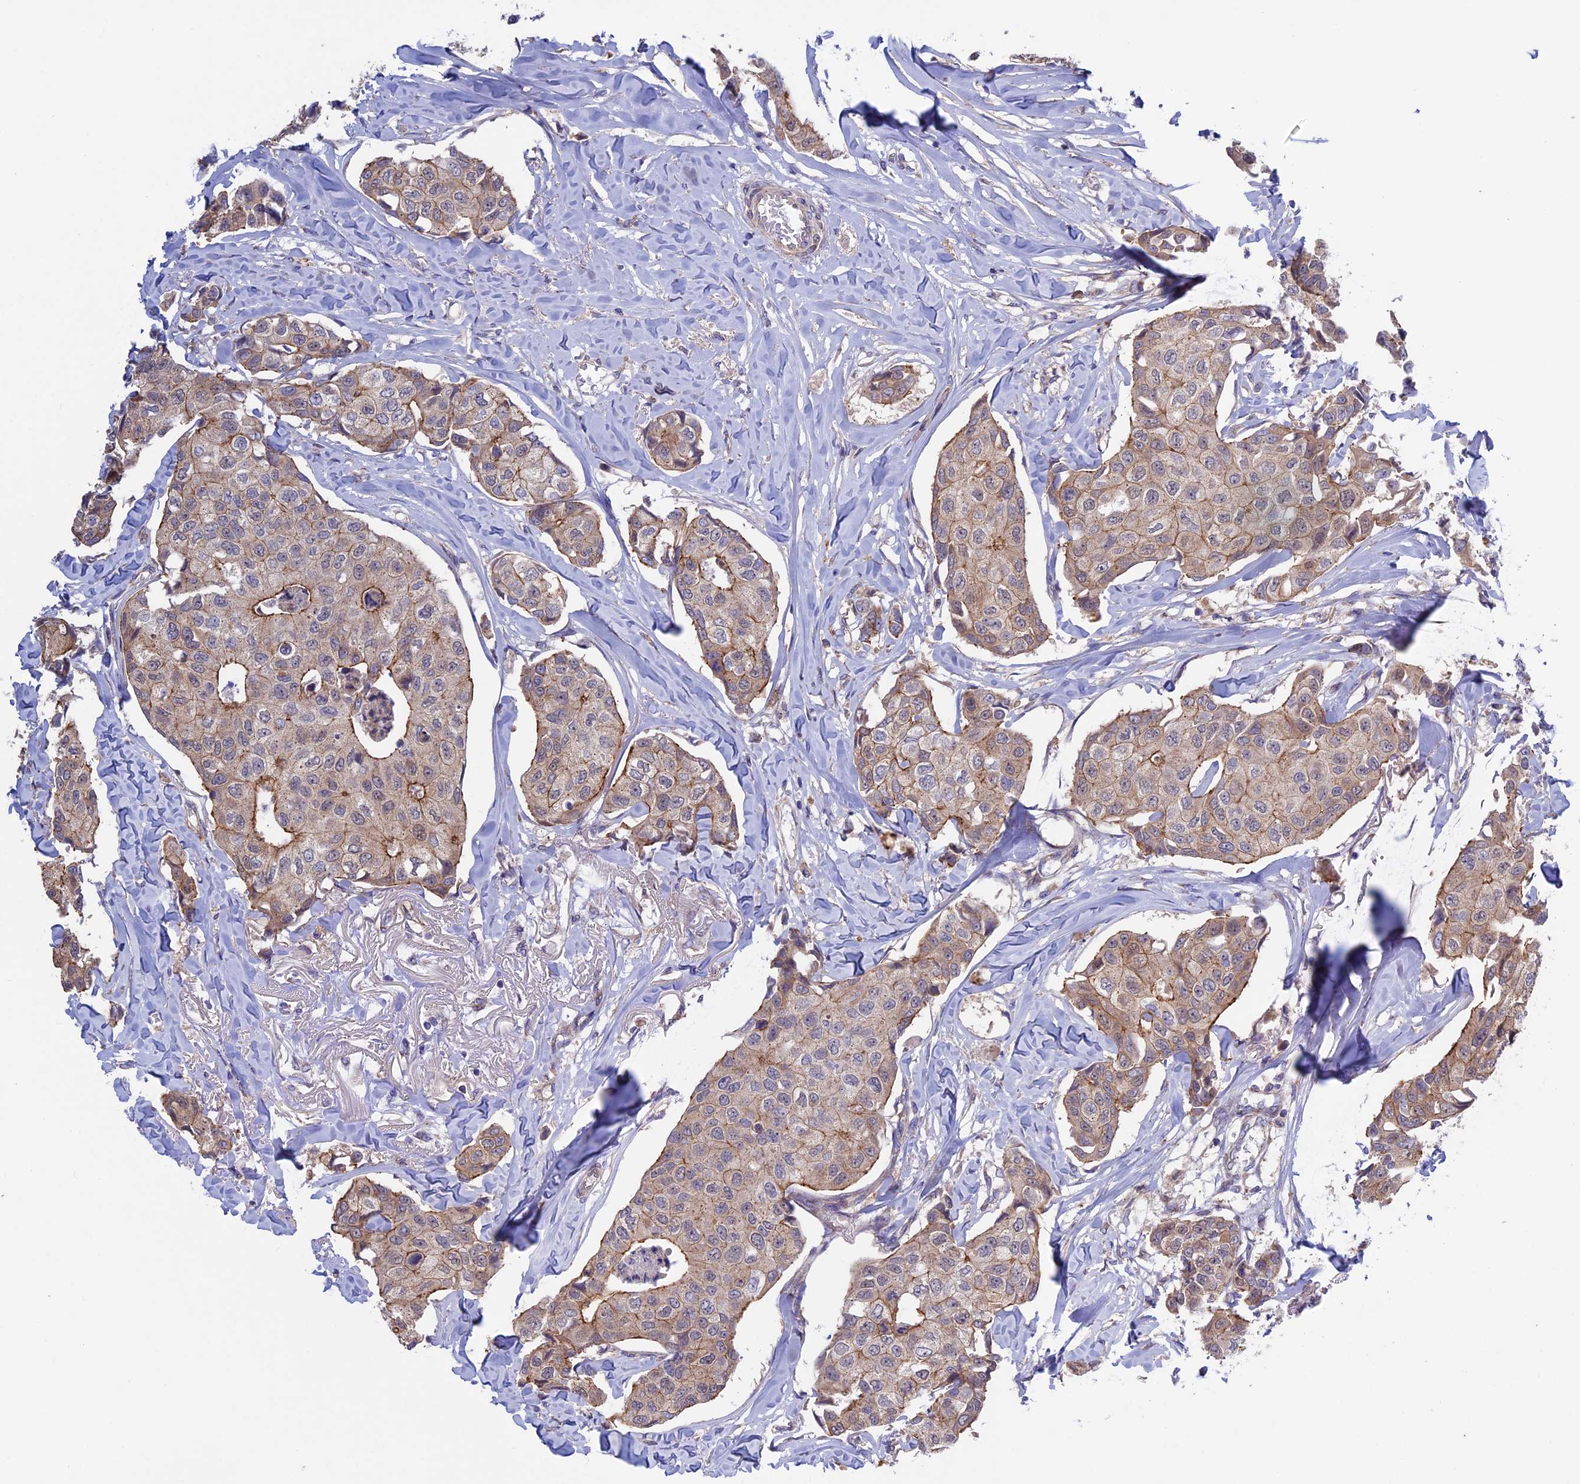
{"staining": {"intensity": "weak", "quantity": ">75%", "location": "cytoplasmic/membranous"}, "tissue": "breast cancer", "cell_type": "Tumor cells", "image_type": "cancer", "snomed": [{"axis": "morphology", "description": "Duct carcinoma"}, {"axis": "topography", "description": "Breast"}], "caption": "A photomicrograph of human breast infiltrating ductal carcinoma stained for a protein shows weak cytoplasmic/membranous brown staining in tumor cells.", "gene": "ETFDH", "patient": {"sex": "female", "age": 80}}